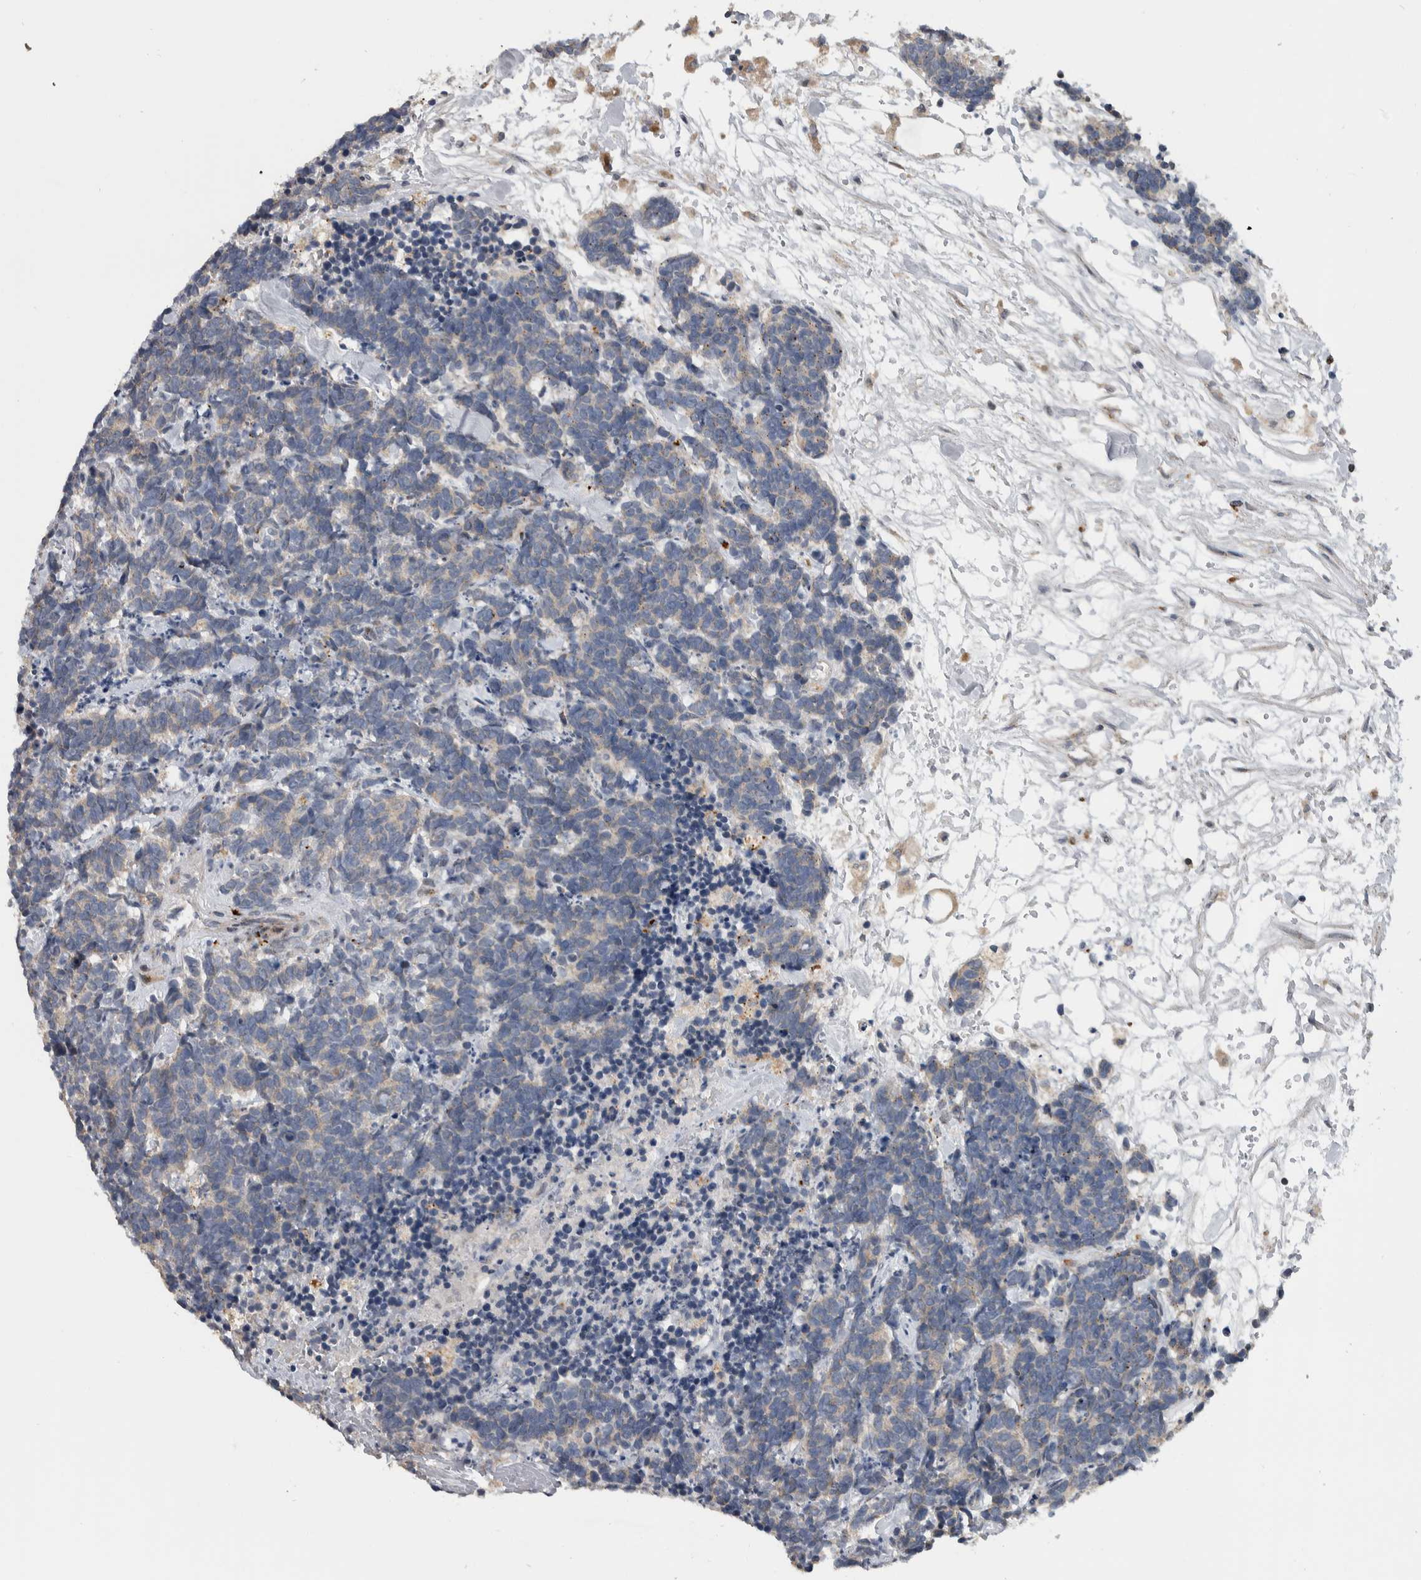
{"staining": {"intensity": "weak", "quantity": "<25%", "location": "cytoplasmic/membranous"}, "tissue": "carcinoid", "cell_type": "Tumor cells", "image_type": "cancer", "snomed": [{"axis": "morphology", "description": "Carcinoma, NOS"}, {"axis": "morphology", "description": "Carcinoid, malignant, NOS"}, {"axis": "topography", "description": "Urinary bladder"}], "caption": "Immunohistochemistry (IHC) histopathology image of neoplastic tissue: carcinoid stained with DAB displays no significant protein expression in tumor cells. (DAB IHC with hematoxylin counter stain).", "gene": "FAM83G", "patient": {"sex": "male", "age": 57}}